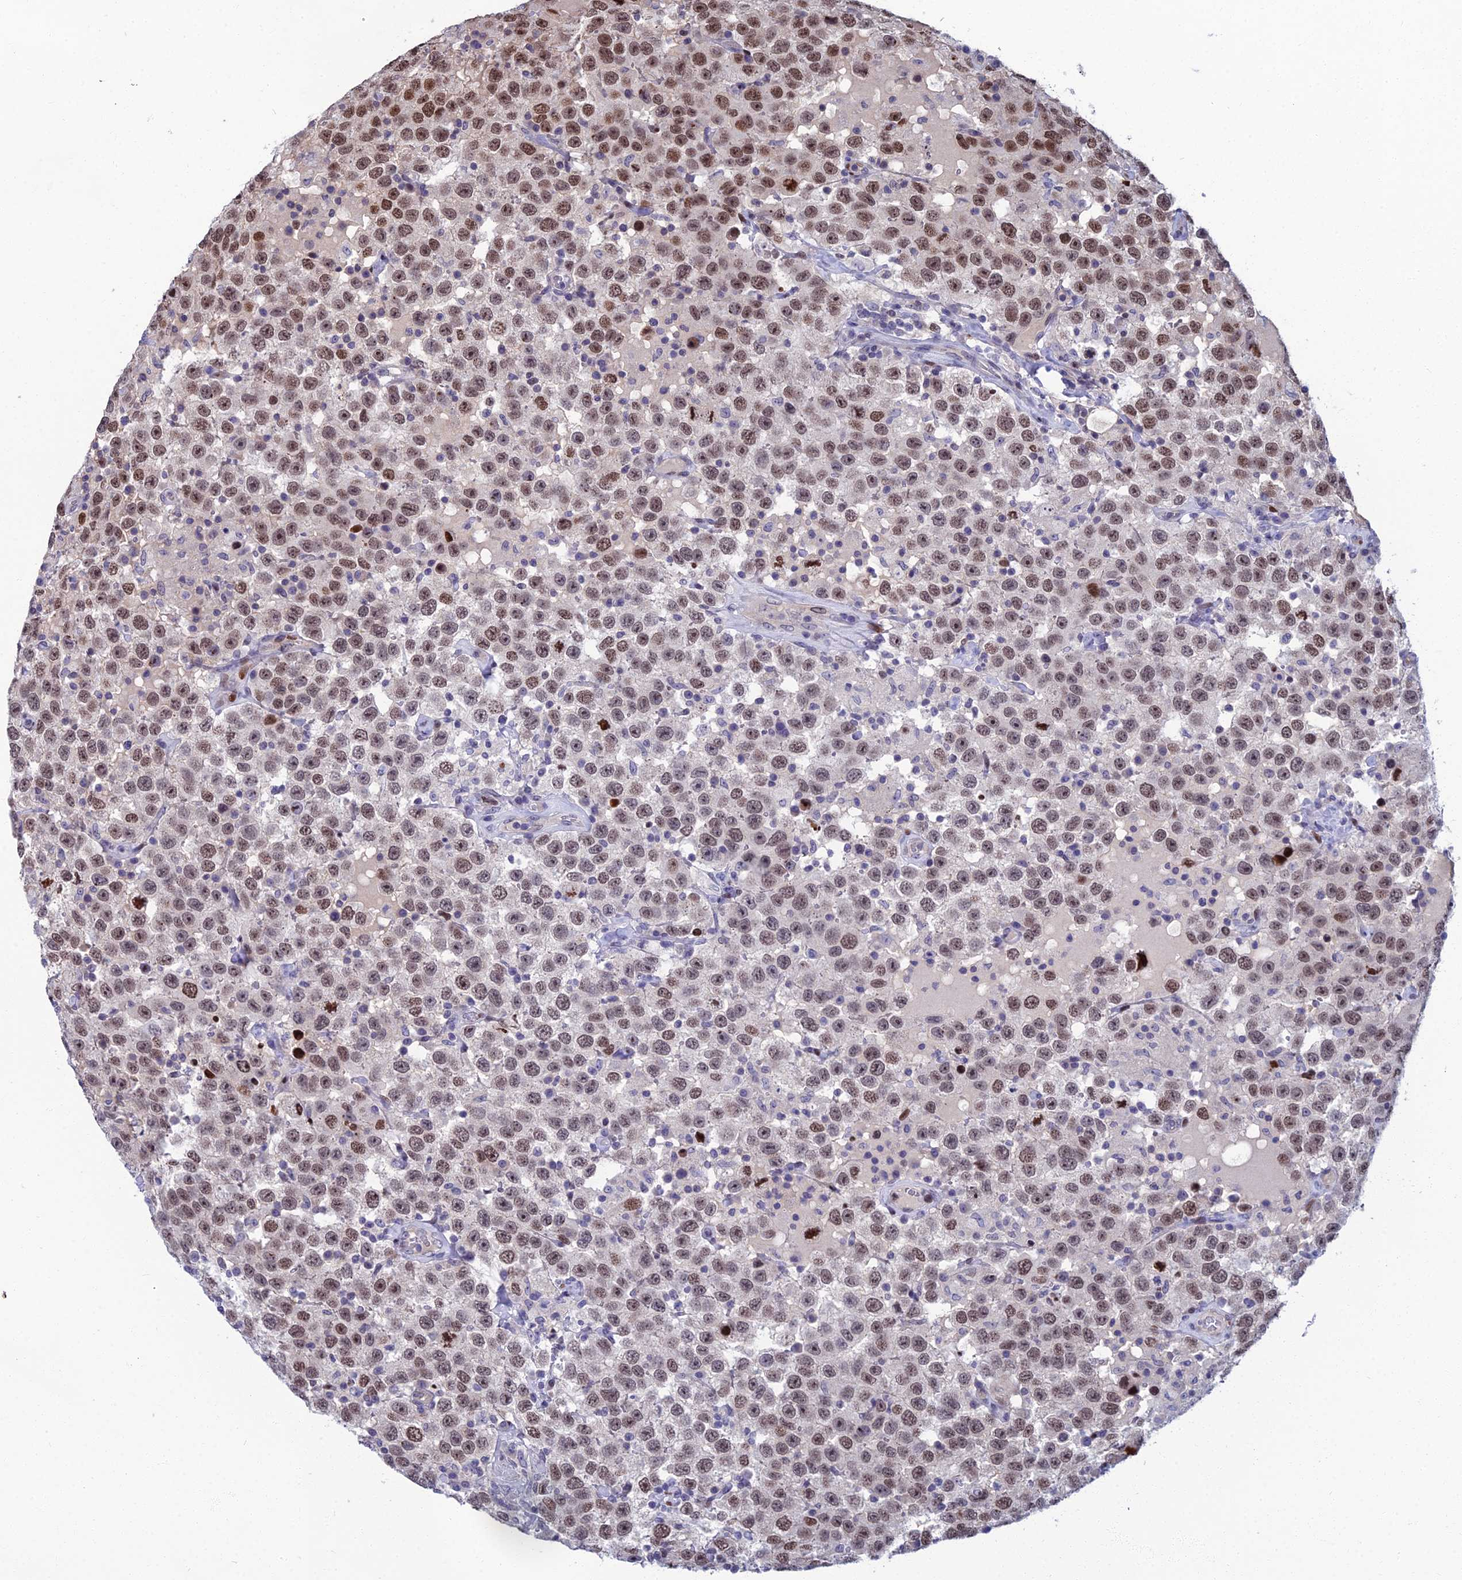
{"staining": {"intensity": "moderate", "quantity": ">75%", "location": "nuclear"}, "tissue": "testis cancer", "cell_type": "Tumor cells", "image_type": "cancer", "snomed": [{"axis": "morphology", "description": "Seminoma, NOS"}, {"axis": "topography", "description": "Testis"}], "caption": "Immunohistochemistry (IHC) micrograph of seminoma (testis) stained for a protein (brown), which demonstrates medium levels of moderate nuclear expression in about >75% of tumor cells.", "gene": "TAF9B", "patient": {"sex": "male", "age": 41}}